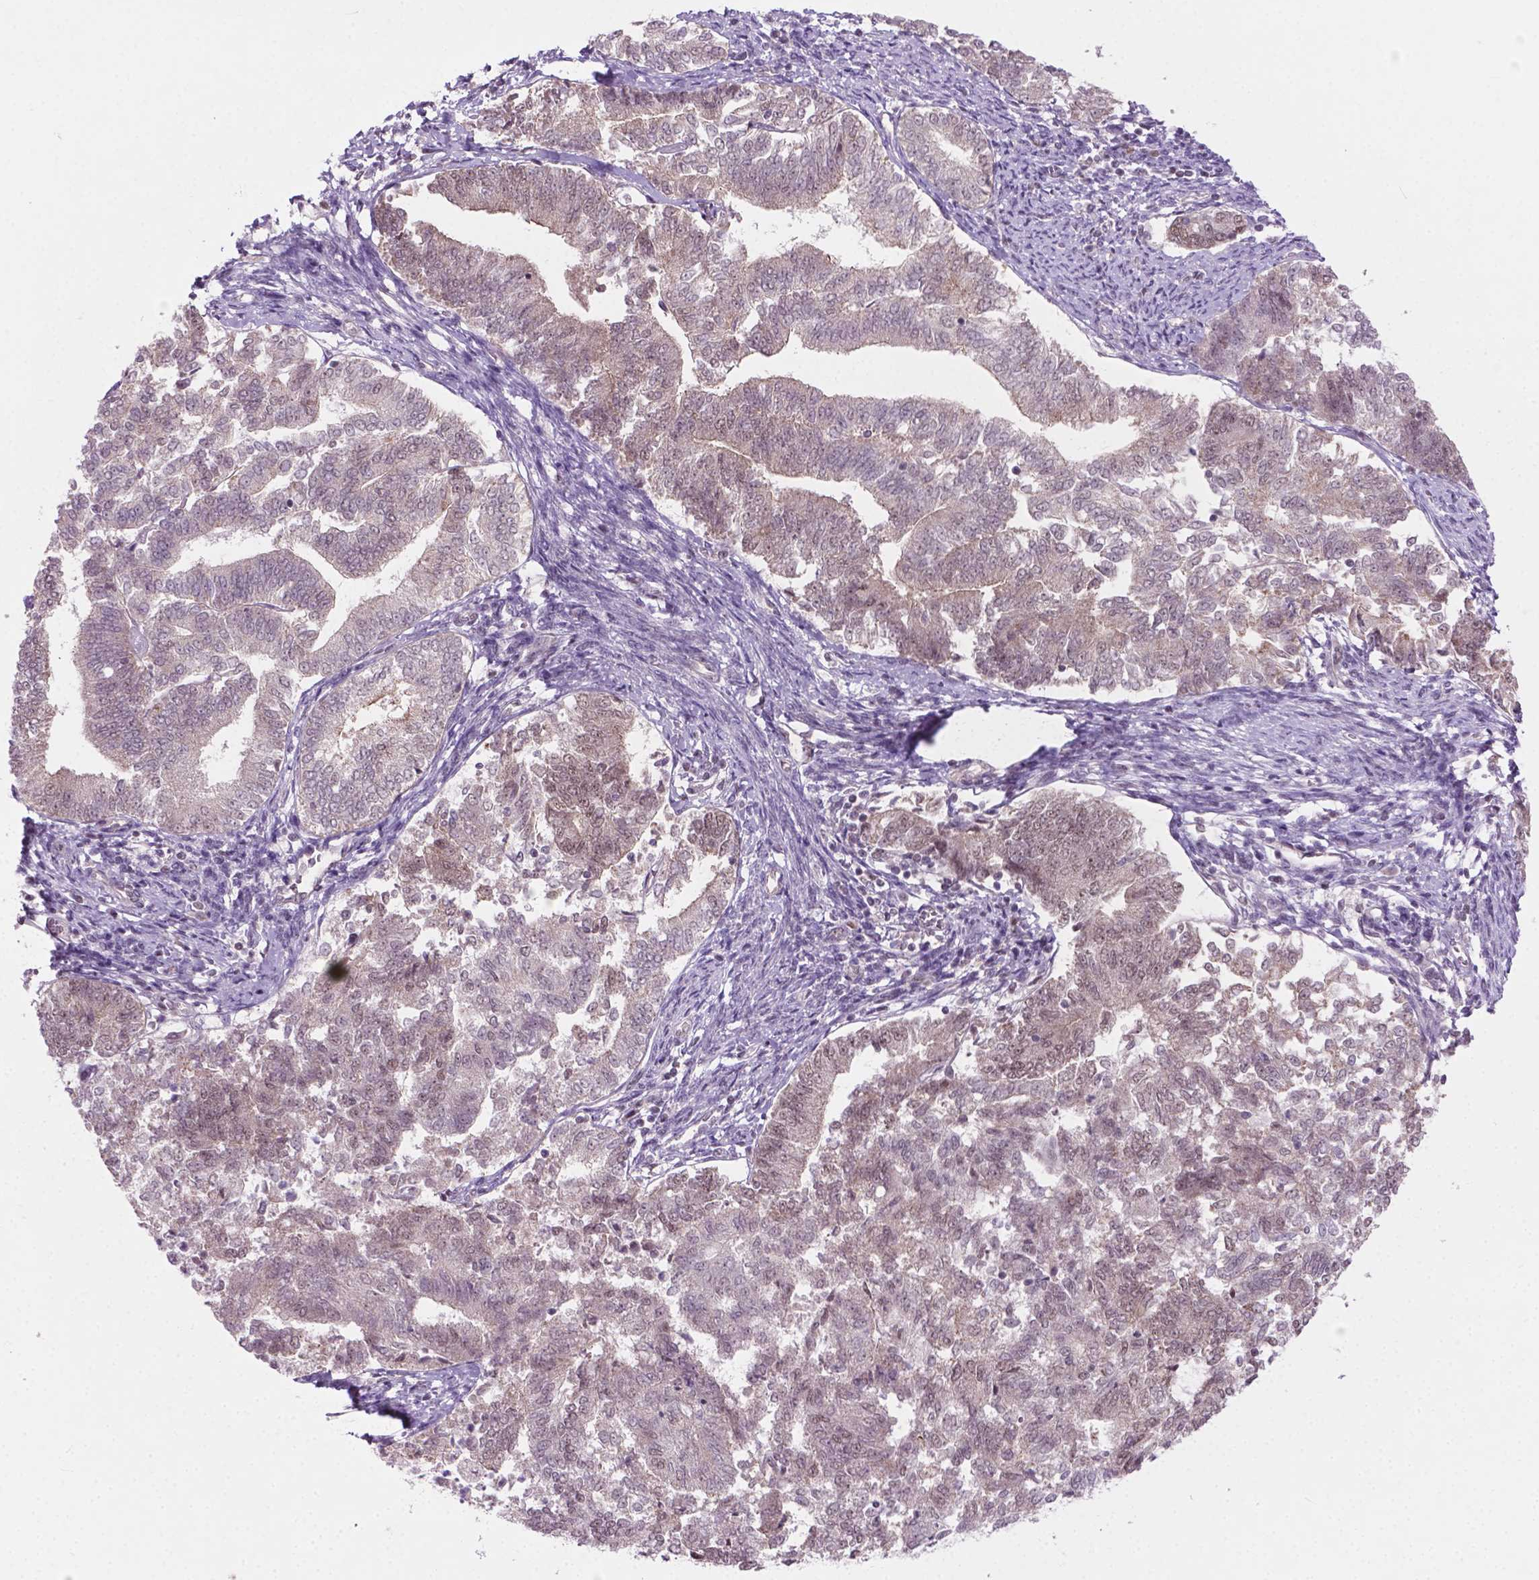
{"staining": {"intensity": "weak", "quantity": ">75%", "location": "nuclear"}, "tissue": "endometrial cancer", "cell_type": "Tumor cells", "image_type": "cancer", "snomed": [{"axis": "morphology", "description": "Adenocarcinoma, NOS"}, {"axis": "topography", "description": "Endometrium"}], "caption": "Approximately >75% of tumor cells in adenocarcinoma (endometrial) demonstrate weak nuclear protein positivity as visualized by brown immunohistochemical staining.", "gene": "PHAX", "patient": {"sex": "female", "age": 65}}